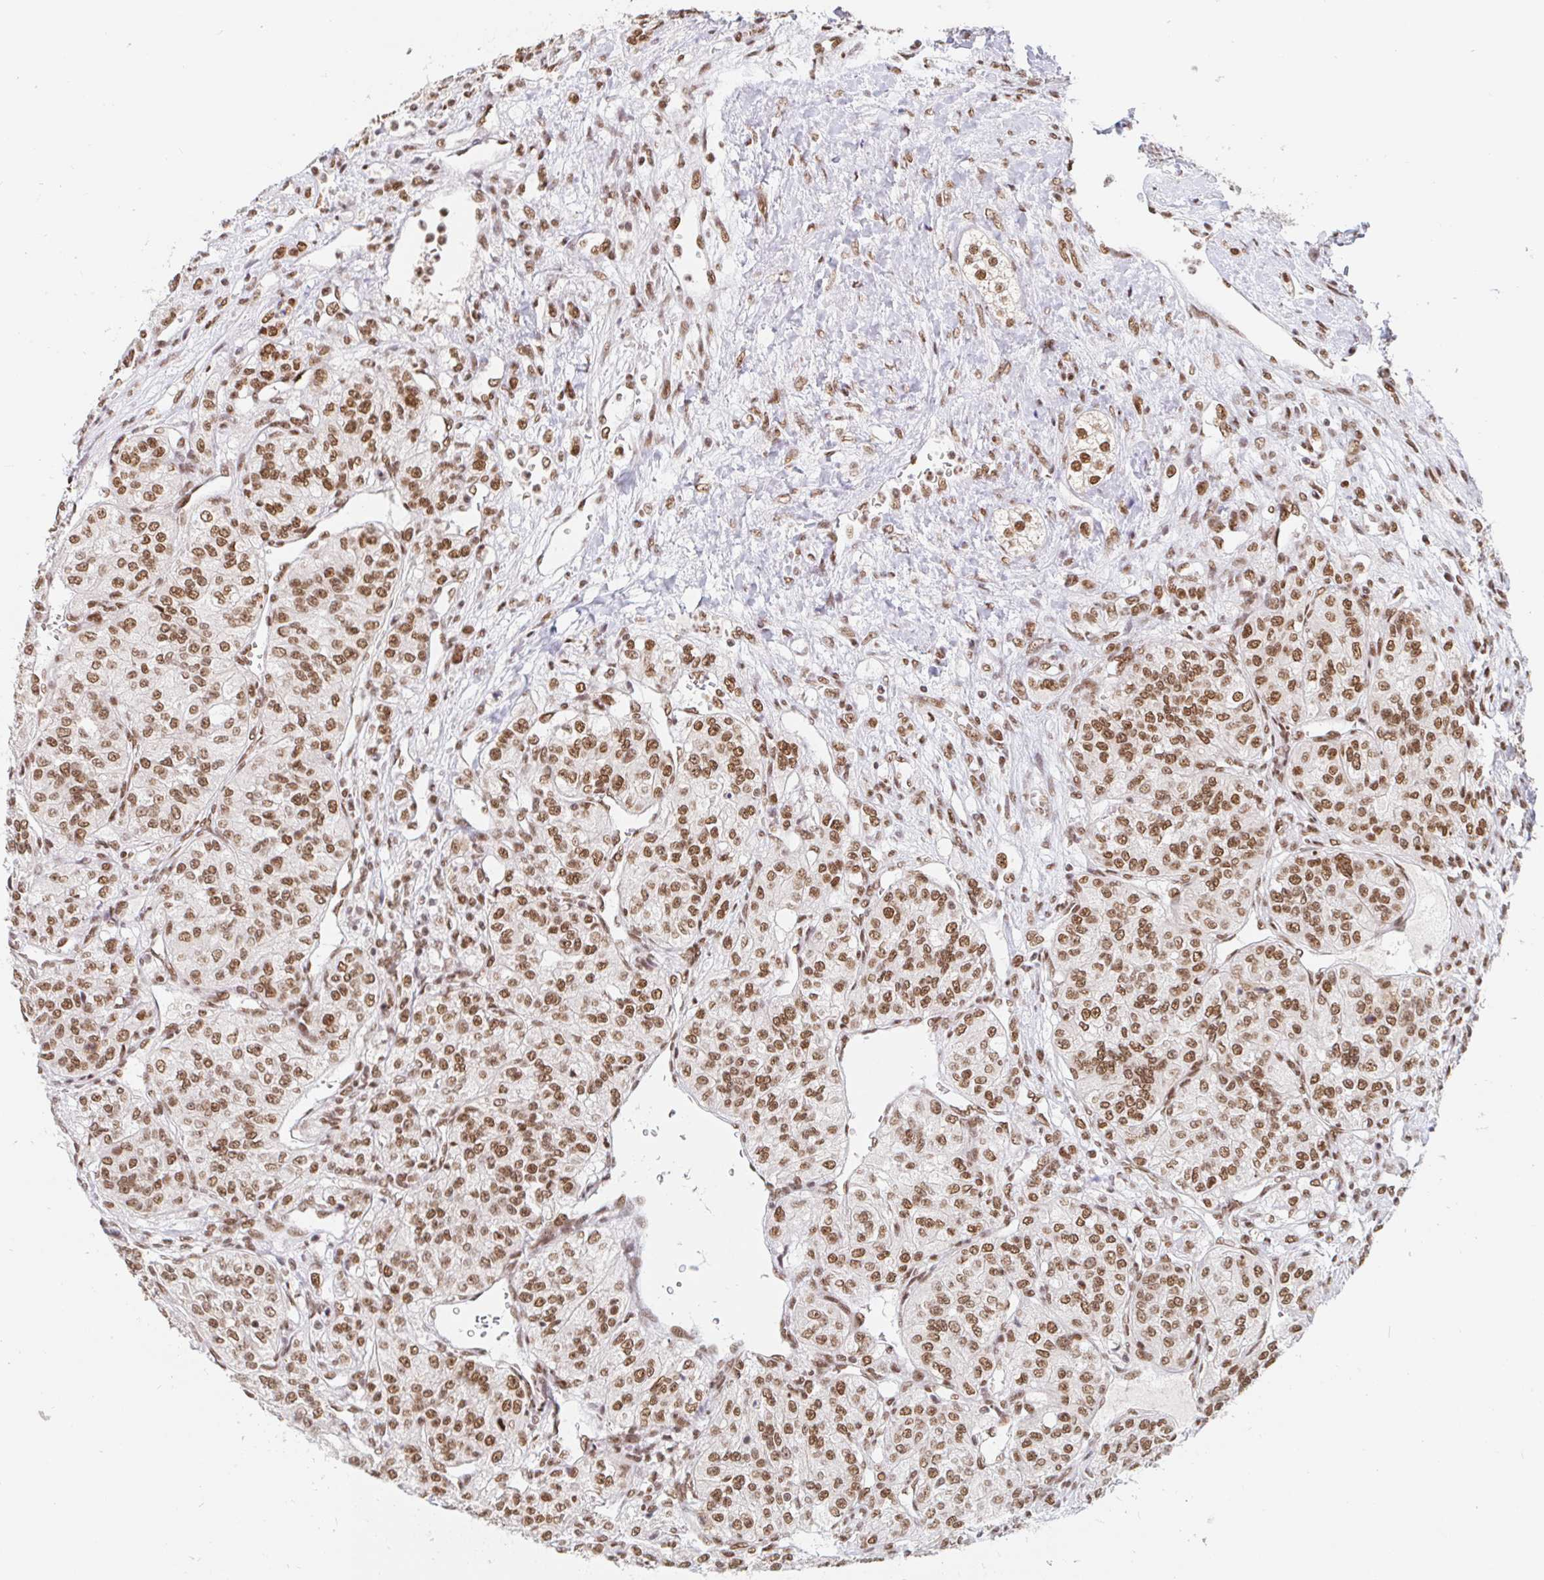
{"staining": {"intensity": "moderate", "quantity": ">75%", "location": "nuclear"}, "tissue": "renal cancer", "cell_type": "Tumor cells", "image_type": "cancer", "snomed": [{"axis": "morphology", "description": "Adenocarcinoma, NOS"}, {"axis": "topography", "description": "Kidney"}], "caption": "This photomicrograph shows immunohistochemistry staining of renal adenocarcinoma, with medium moderate nuclear positivity in about >75% of tumor cells.", "gene": "RBMX", "patient": {"sex": "female", "age": 63}}